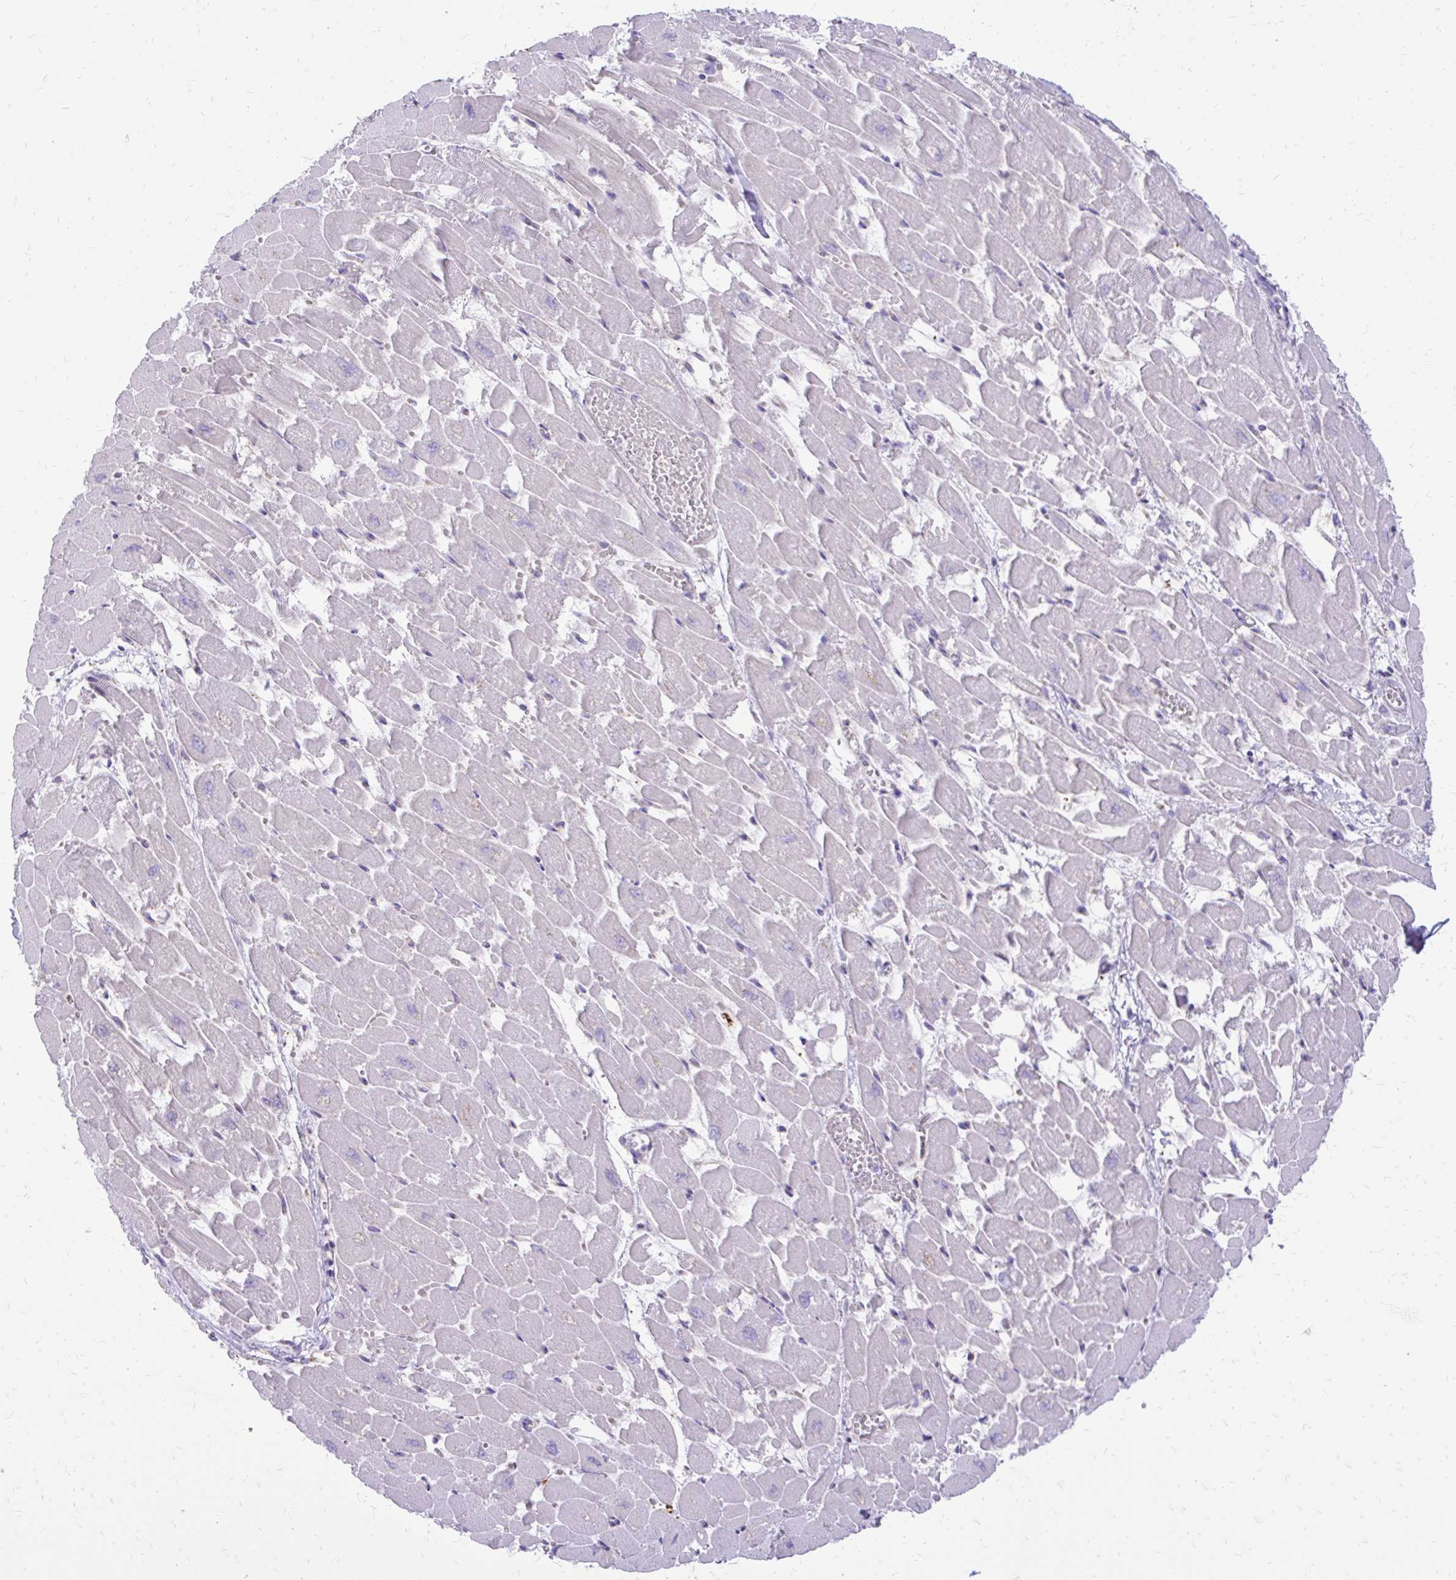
{"staining": {"intensity": "negative", "quantity": "none", "location": "none"}, "tissue": "heart muscle", "cell_type": "Cardiomyocytes", "image_type": "normal", "snomed": [{"axis": "morphology", "description": "Normal tissue, NOS"}, {"axis": "topography", "description": "Heart"}], "caption": "High power microscopy photomicrograph of an immunohistochemistry (IHC) micrograph of benign heart muscle, revealing no significant positivity in cardiomyocytes.", "gene": "SIGLEC11", "patient": {"sex": "female", "age": 52}}